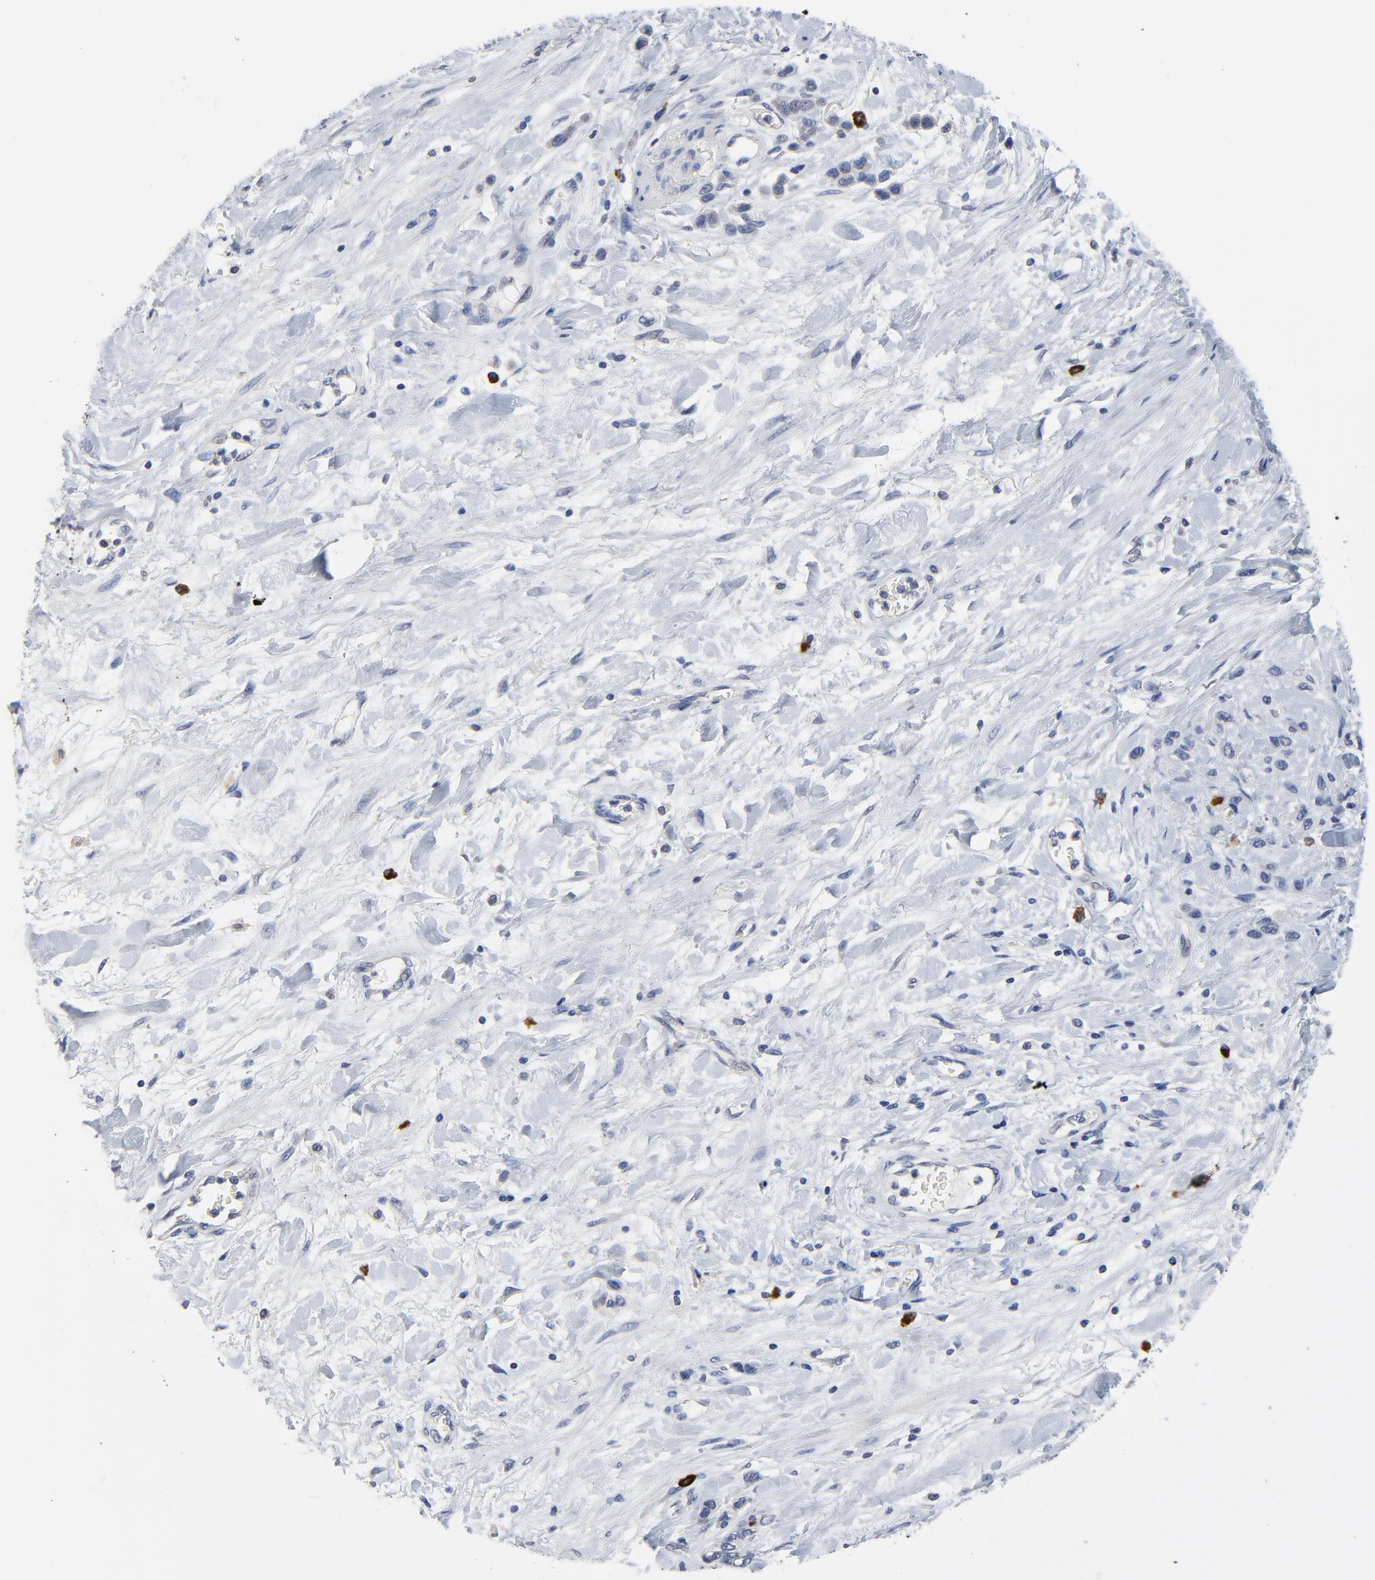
{"staining": {"intensity": "negative", "quantity": "none", "location": "none"}, "tissue": "stomach cancer", "cell_type": "Tumor cells", "image_type": "cancer", "snomed": [{"axis": "morphology", "description": "Normal tissue, NOS"}, {"axis": "morphology", "description": "Adenocarcinoma, NOS"}, {"axis": "morphology", "description": "Adenocarcinoma, High grade"}, {"axis": "topography", "description": "Stomach, upper"}, {"axis": "topography", "description": "Stomach"}], "caption": "The histopathology image reveals no staining of tumor cells in high-grade adenocarcinoma (stomach). (DAB immunohistochemistry (IHC) visualized using brightfield microscopy, high magnification).", "gene": "FBXL5", "patient": {"sex": "female", "age": 65}}